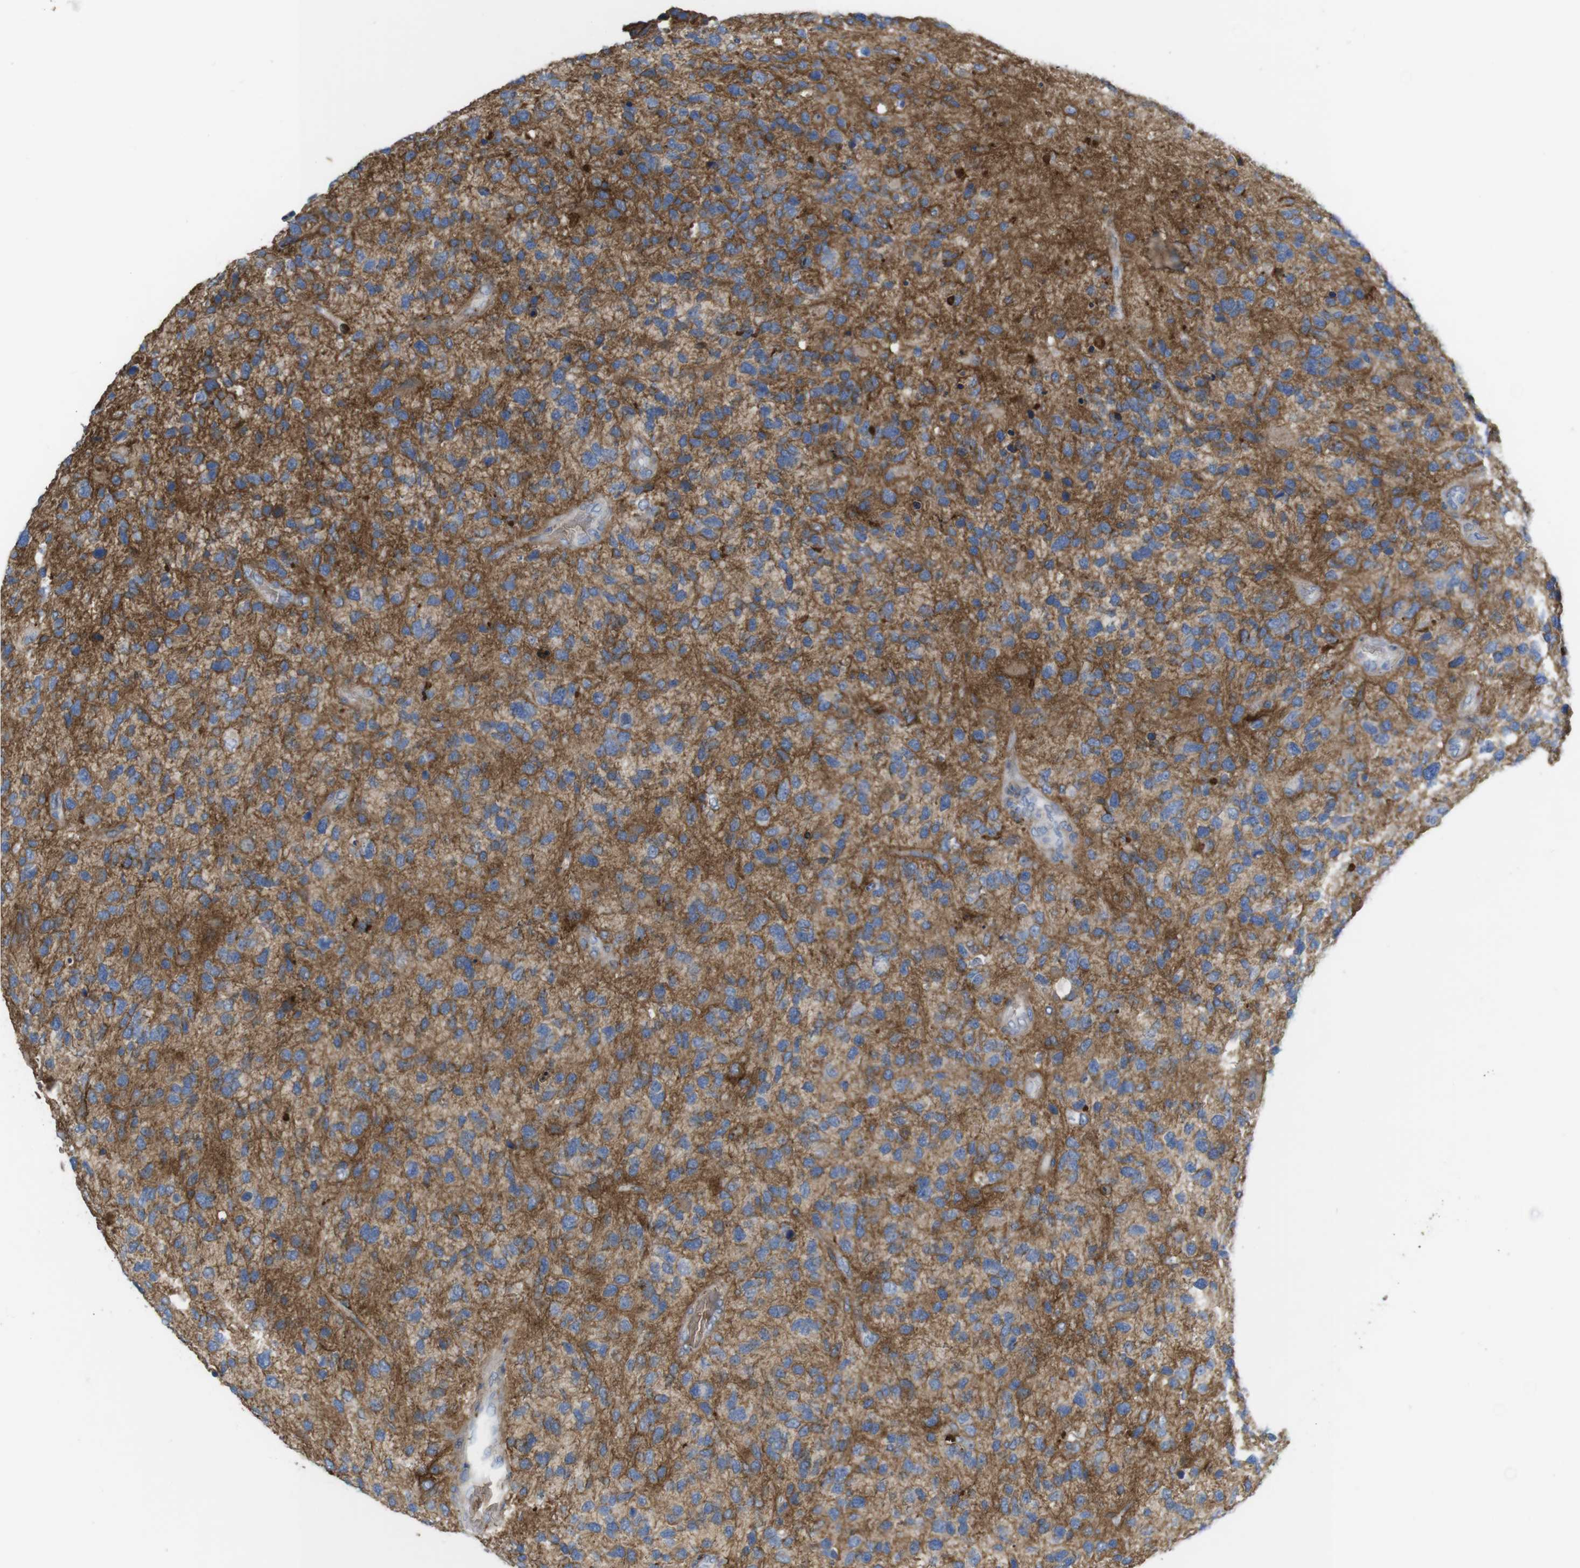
{"staining": {"intensity": "moderate", "quantity": ">75%", "location": "cytoplasmic/membranous"}, "tissue": "glioma", "cell_type": "Tumor cells", "image_type": "cancer", "snomed": [{"axis": "morphology", "description": "Glioma, malignant, High grade"}, {"axis": "topography", "description": "Brain"}], "caption": "Immunohistochemistry staining of glioma, which displays medium levels of moderate cytoplasmic/membranous staining in approximately >75% of tumor cells indicating moderate cytoplasmic/membranous protein expression. The staining was performed using DAB (3,3'-diaminobenzidine) (brown) for protein detection and nuclei were counterstained in hematoxylin (blue).", "gene": "CYBRD1", "patient": {"sex": "female", "age": 58}}